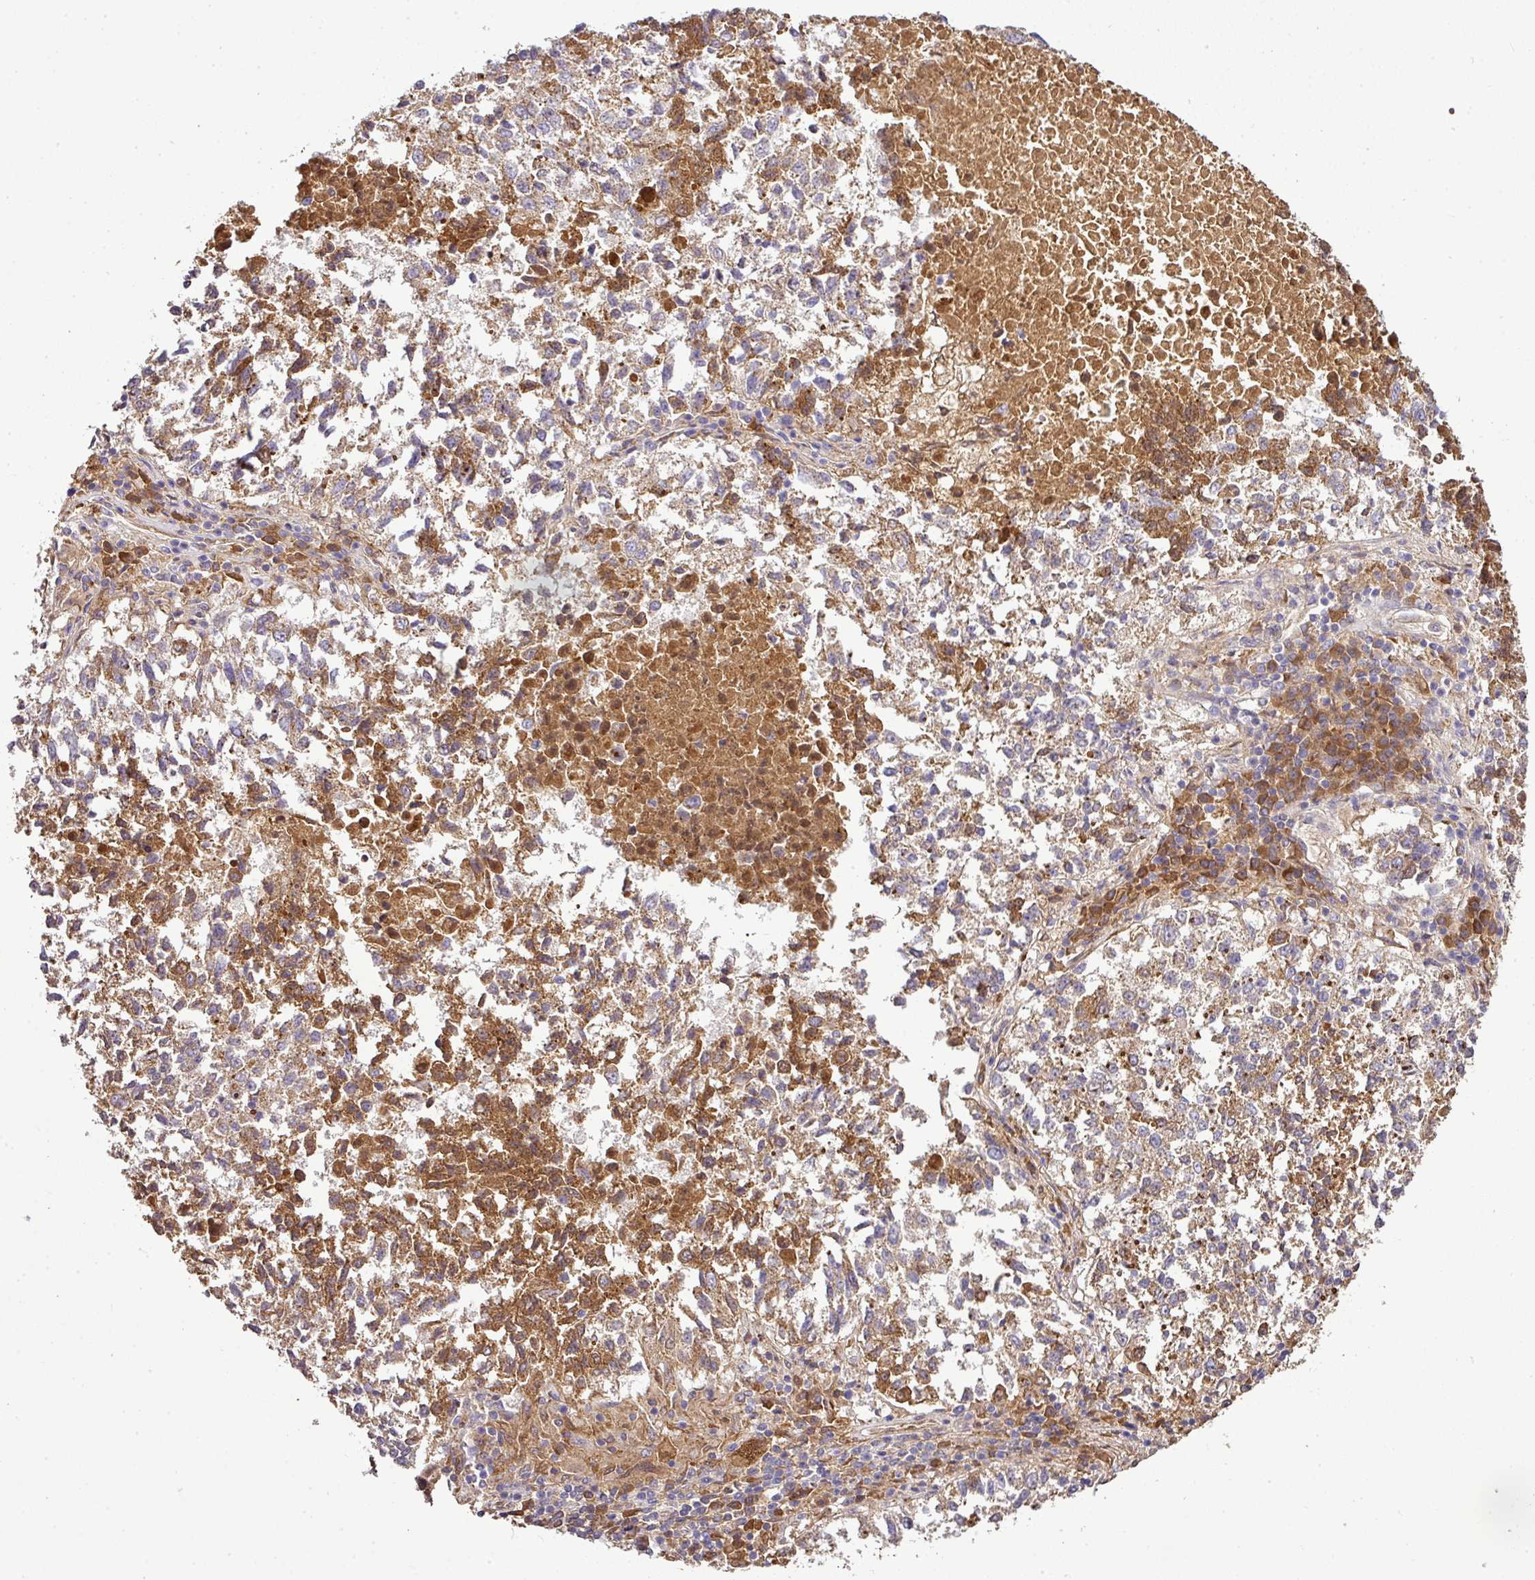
{"staining": {"intensity": "weak", "quantity": ">75%", "location": "cytoplasmic/membranous"}, "tissue": "lung cancer", "cell_type": "Tumor cells", "image_type": "cancer", "snomed": [{"axis": "morphology", "description": "Squamous cell carcinoma, NOS"}, {"axis": "topography", "description": "Lung"}], "caption": "This is an image of immunohistochemistry staining of lung squamous cell carcinoma, which shows weak expression in the cytoplasmic/membranous of tumor cells.", "gene": "CAB39L", "patient": {"sex": "male", "age": 73}}